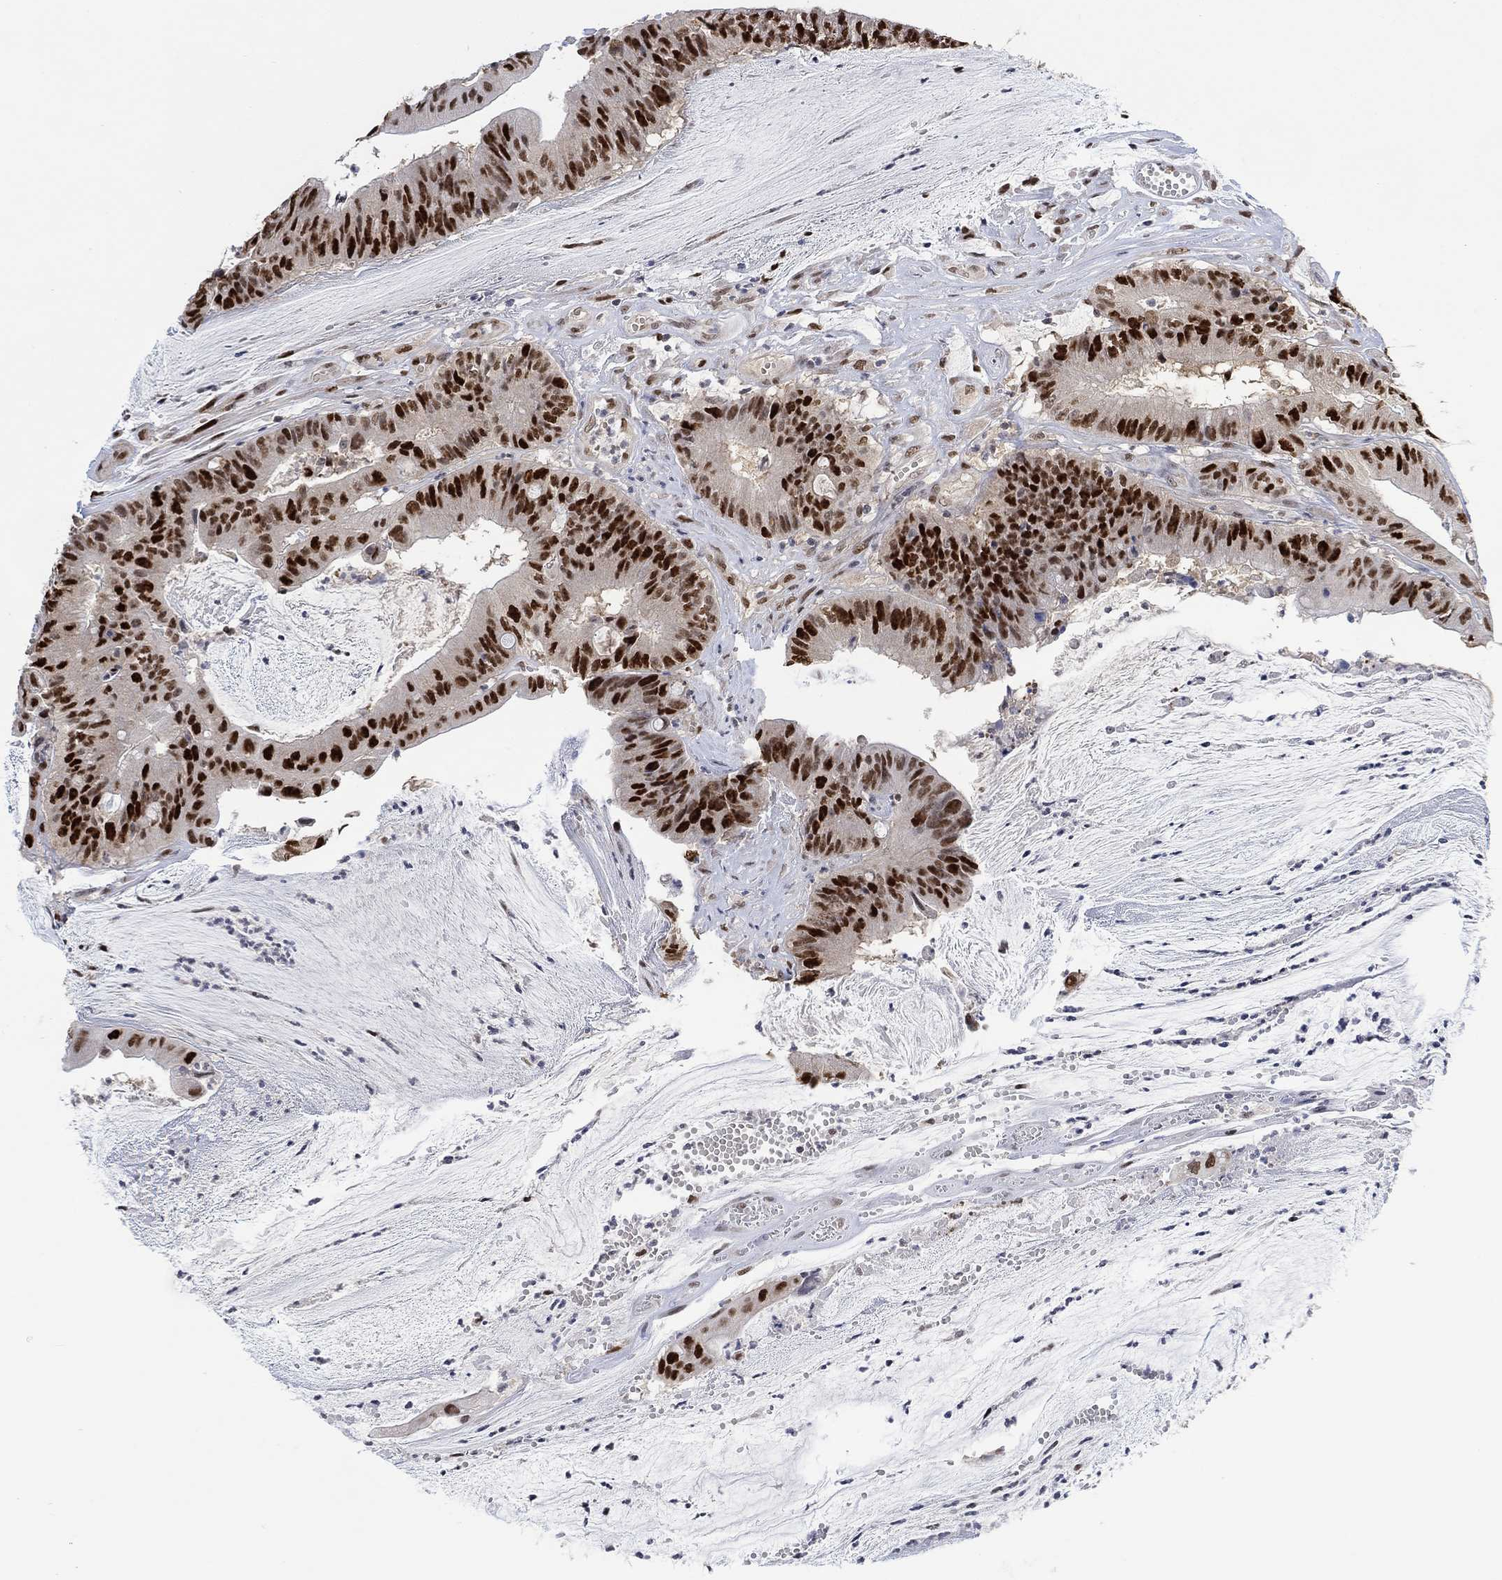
{"staining": {"intensity": "strong", "quantity": ">75%", "location": "nuclear"}, "tissue": "colorectal cancer", "cell_type": "Tumor cells", "image_type": "cancer", "snomed": [{"axis": "morphology", "description": "Adenocarcinoma, NOS"}, {"axis": "topography", "description": "Colon"}], "caption": "Protein analysis of adenocarcinoma (colorectal) tissue exhibits strong nuclear positivity in approximately >75% of tumor cells.", "gene": "RAD54L2", "patient": {"sex": "female", "age": 69}}